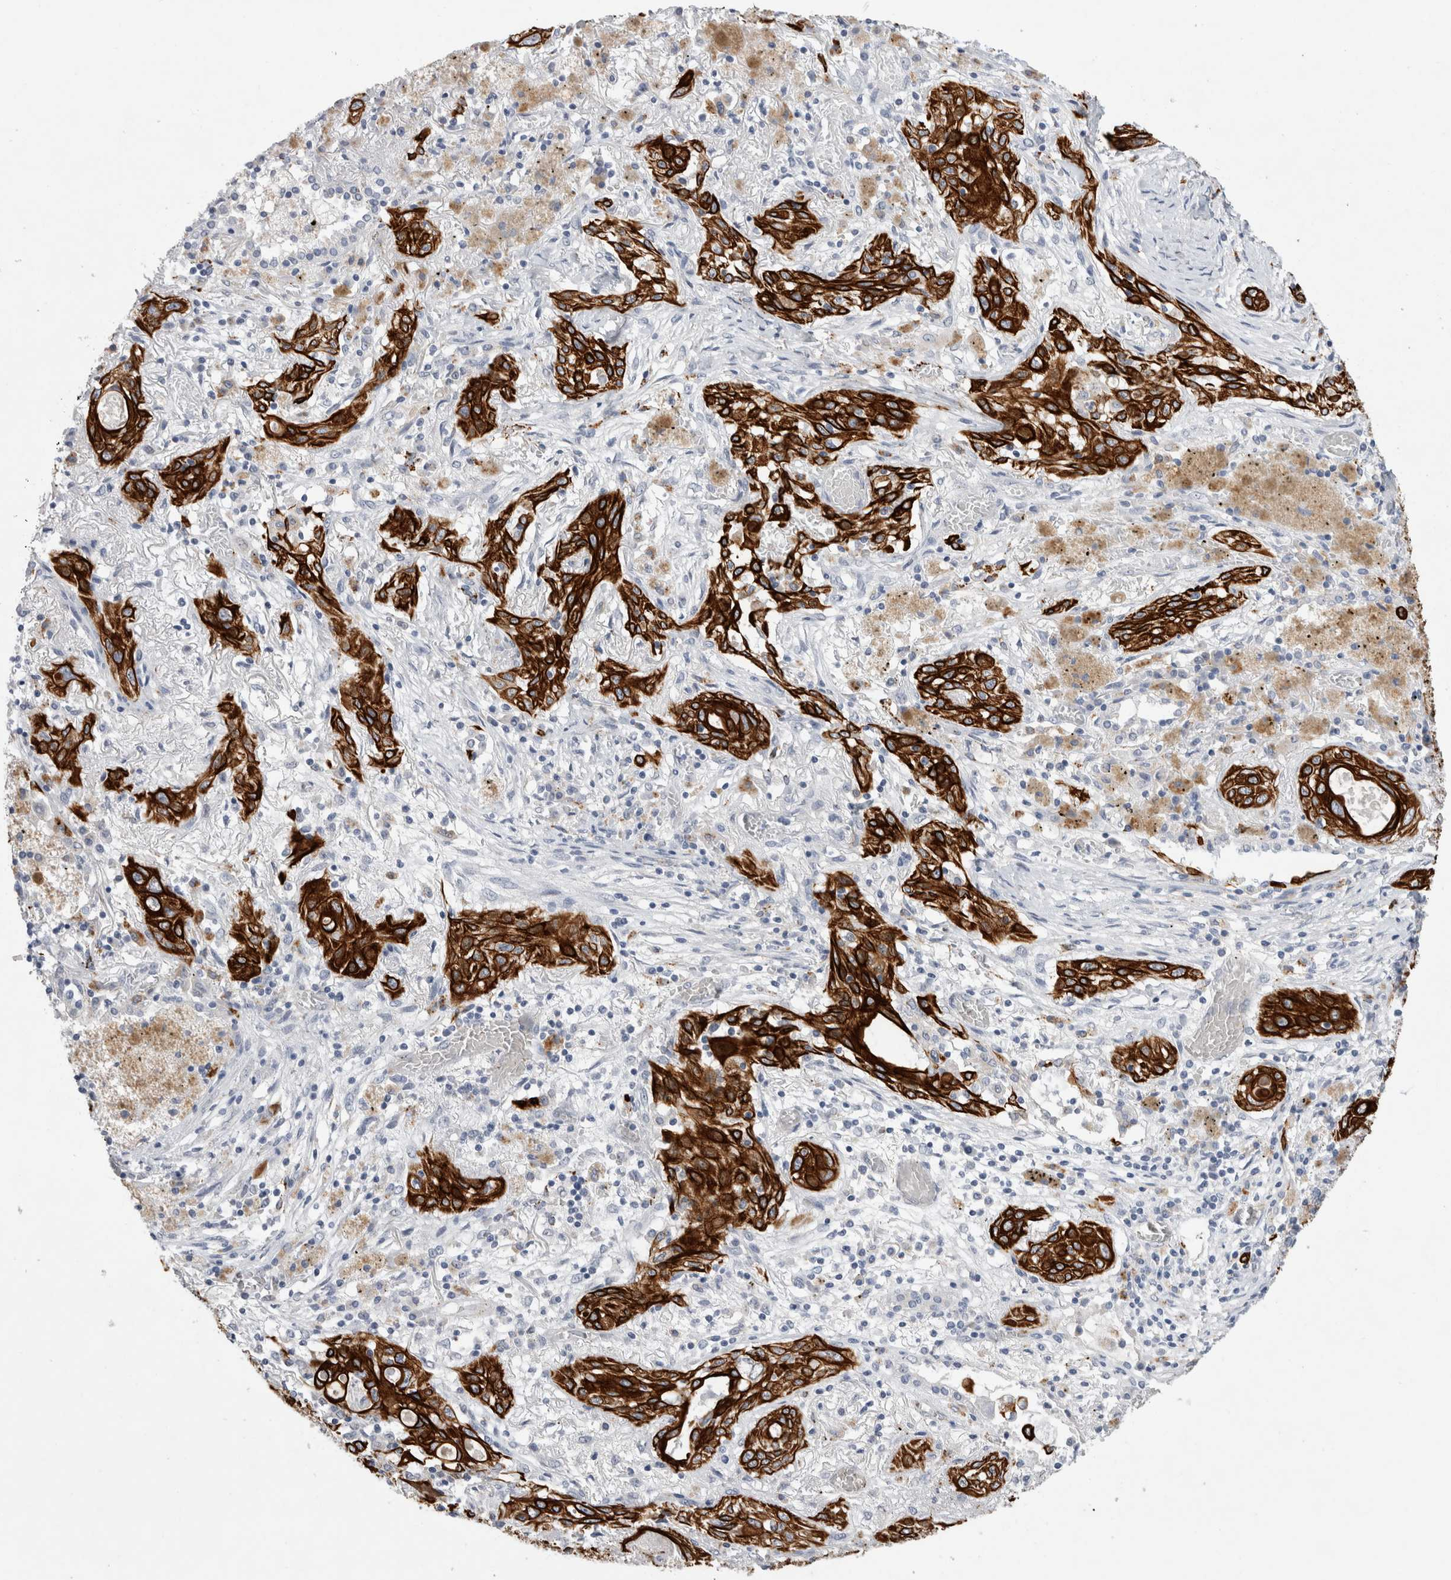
{"staining": {"intensity": "strong", "quantity": ">75%", "location": "cytoplasmic/membranous"}, "tissue": "lung cancer", "cell_type": "Tumor cells", "image_type": "cancer", "snomed": [{"axis": "morphology", "description": "Squamous cell carcinoma, NOS"}, {"axis": "topography", "description": "Lung"}], "caption": "This image shows lung squamous cell carcinoma stained with immunohistochemistry (IHC) to label a protein in brown. The cytoplasmic/membranous of tumor cells show strong positivity for the protein. Nuclei are counter-stained blue.", "gene": "GAA", "patient": {"sex": "female", "age": 47}}